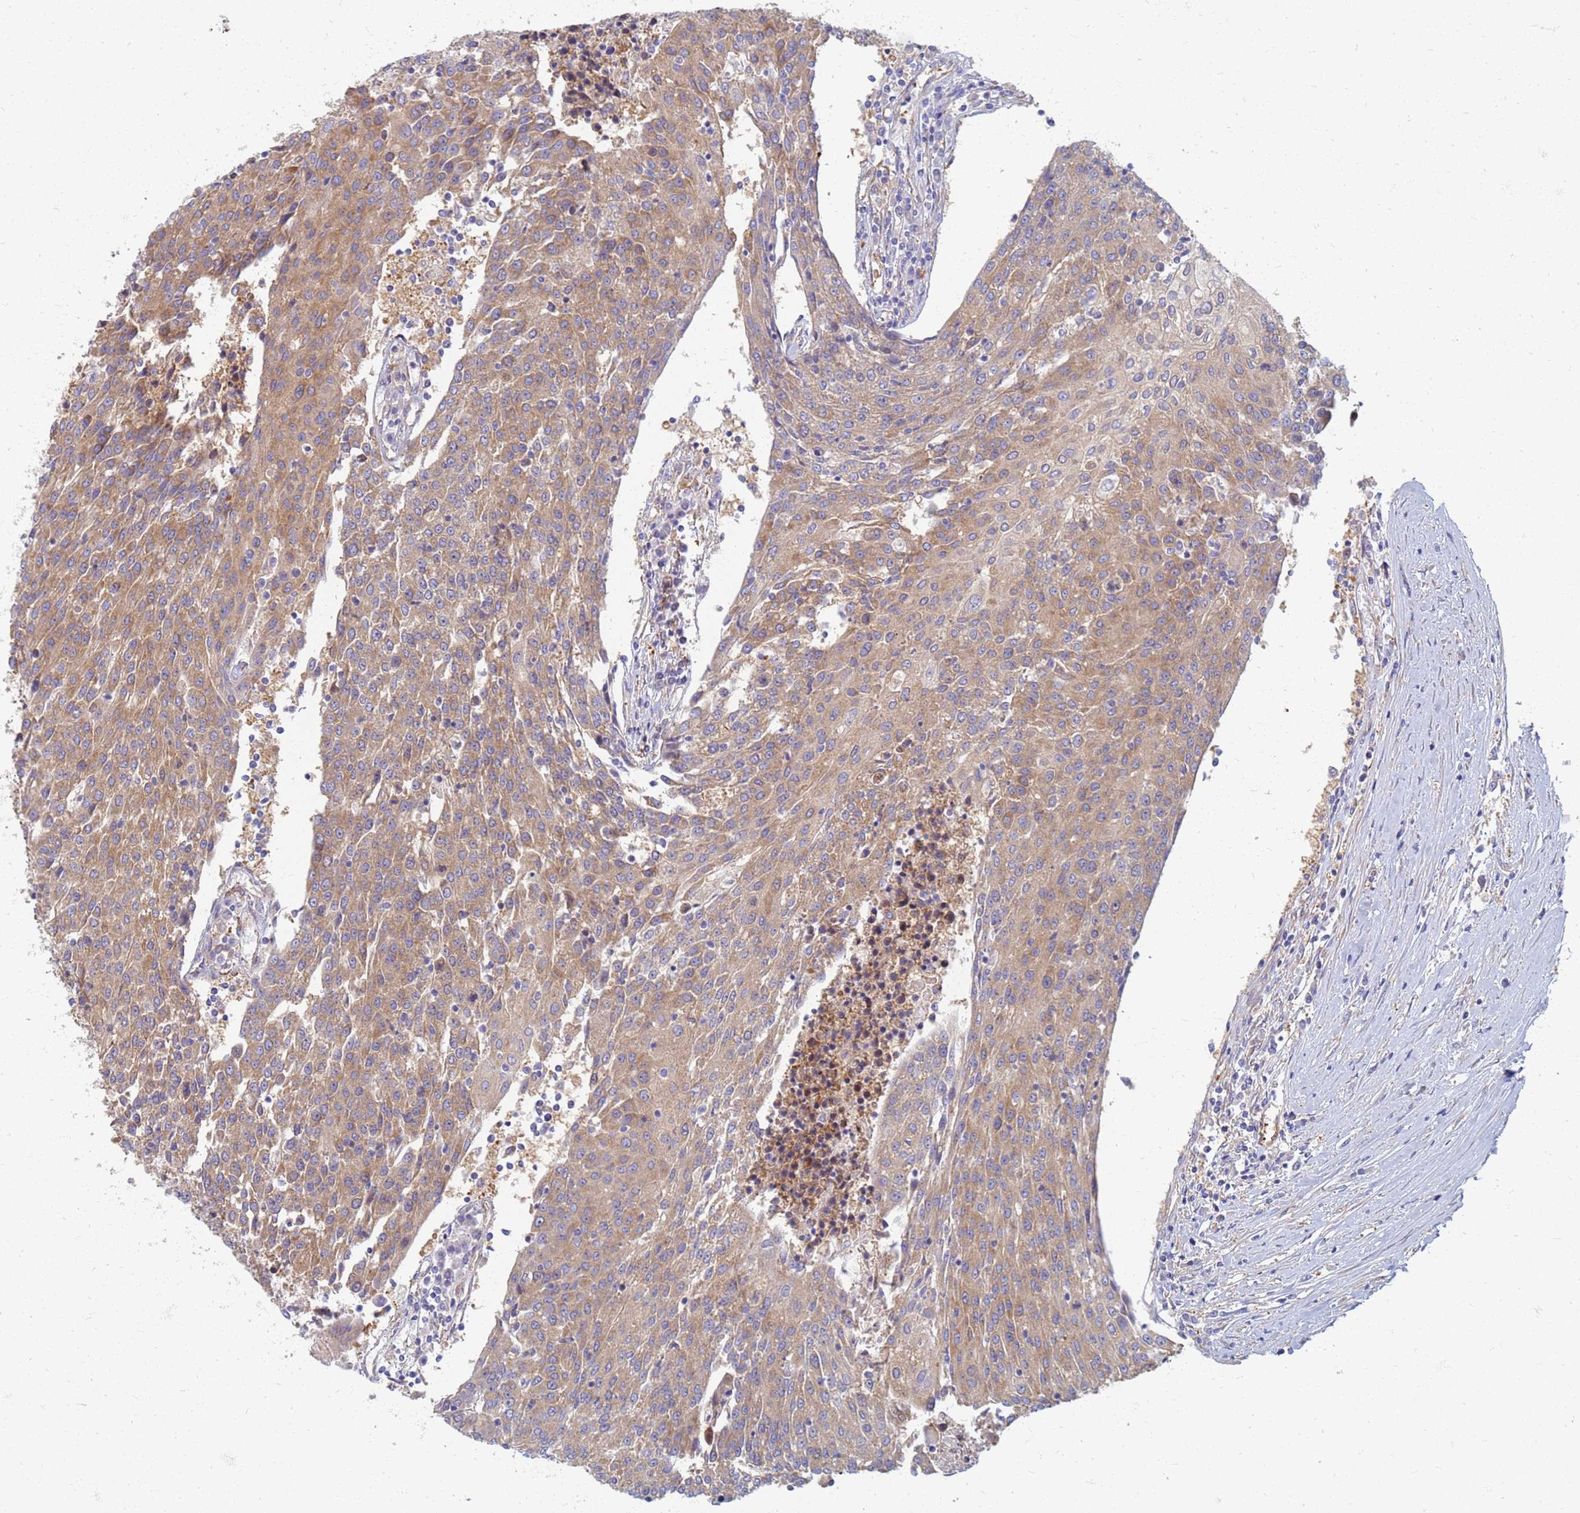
{"staining": {"intensity": "moderate", "quantity": ">75%", "location": "cytoplasmic/membranous"}, "tissue": "urothelial cancer", "cell_type": "Tumor cells", "image_type": "cancer", "snomed": [{"axis": "morphology", "description": "Urothelial carcinoma, High grade"}, {"axis": "topography", "description": "Urinary bladder"}], "caption": "Tumor cells reveal moderate cytoplasmic/membranous expression in approximately >75% of cells in urothelial cancer.", "gene": "EEA1", "patient": {"sex": "female", "age": 85}}